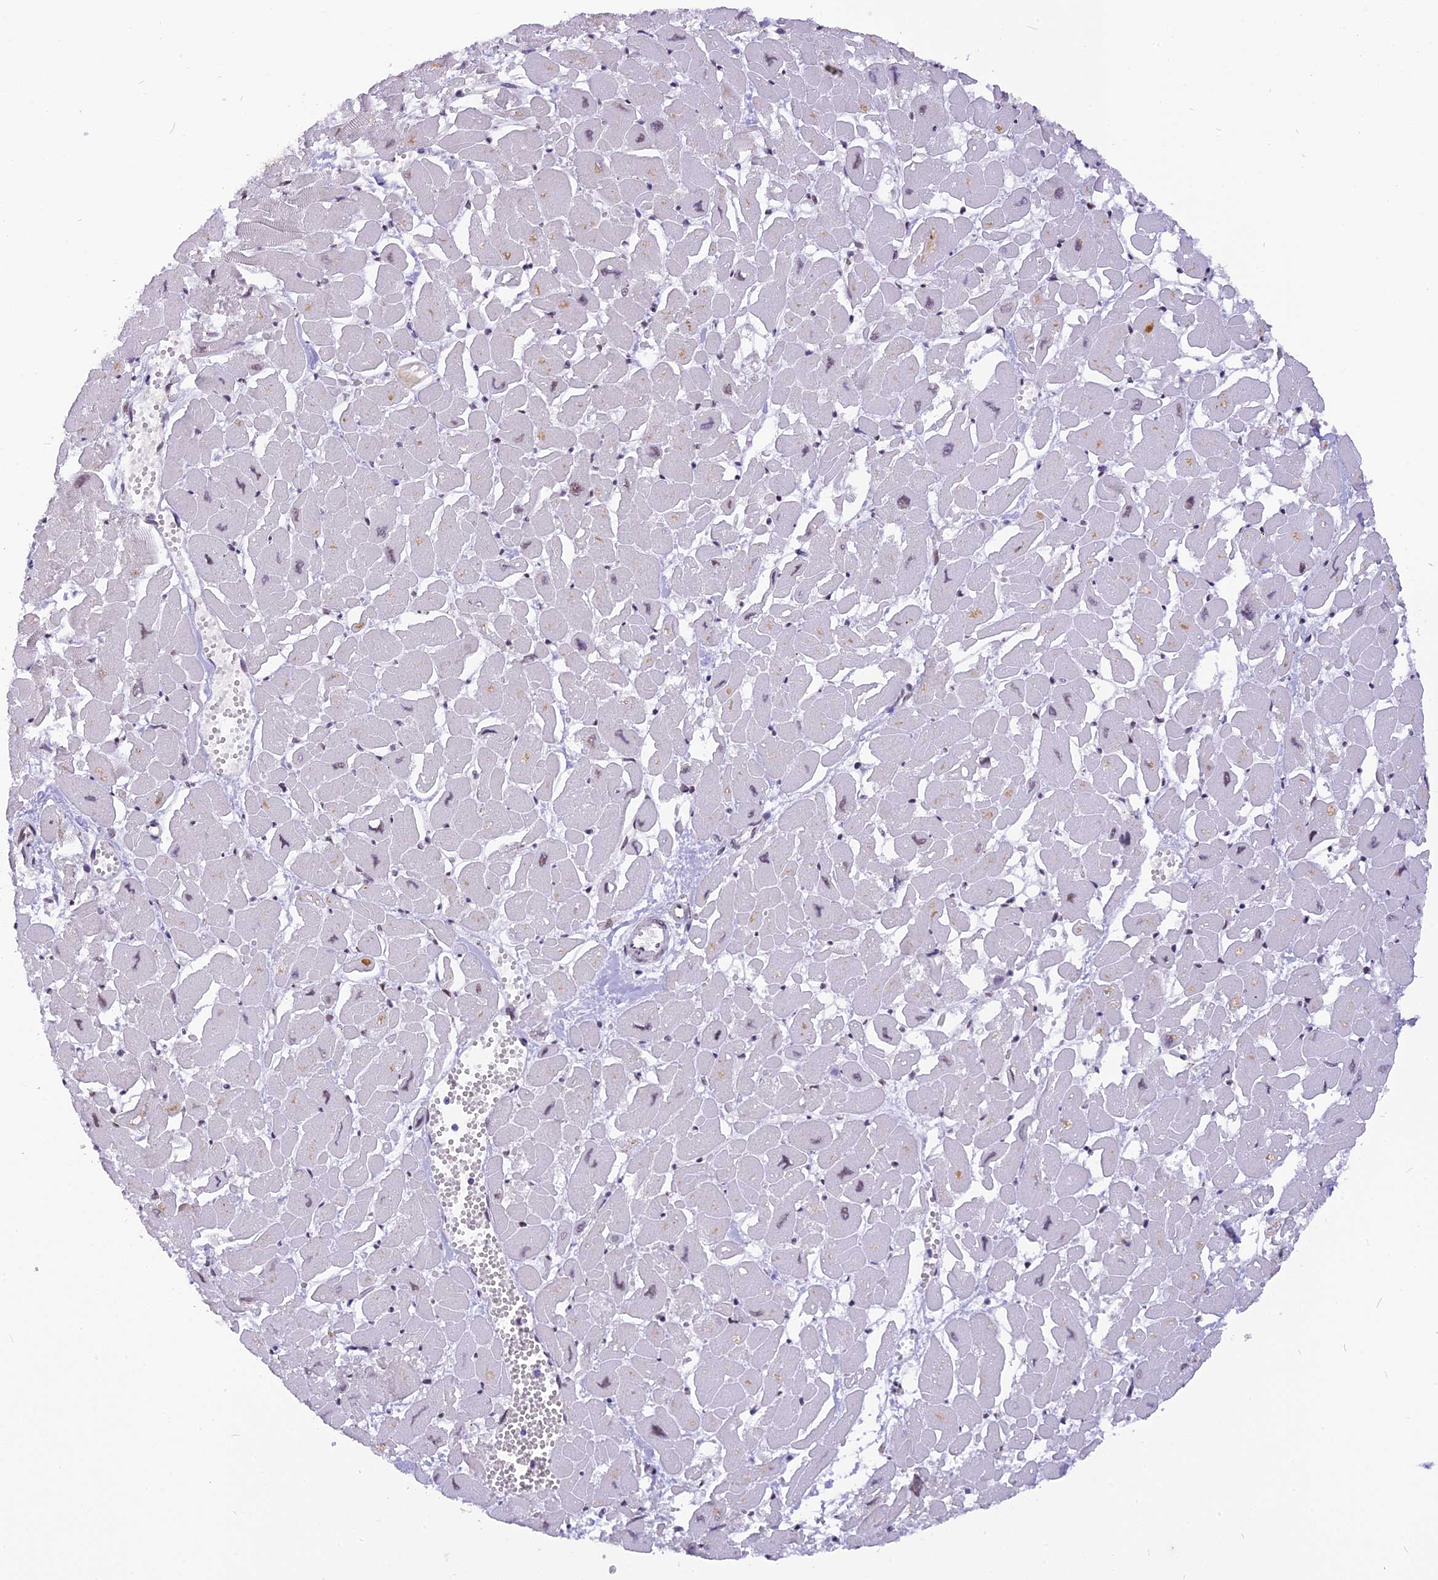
{"staining": {"intensity": "weak", "quantity": "<25%", "location": "nuclear"}, "tissue": "heart muscle", "cell_type": "Cardiomyocytes", "image_type": "normal", "snomed": [{"axis": "morphology", "description": "Normal tissue, NOS"}, {"axis": "topography", "description": "Heart"}], "caption": "Immunohistochemistry of benign heart muscle demonstrates no positivity in cardiomyocytes. The staining is performed using DAB (3,3'-diaminobenzidine) brown chromogen with nuclei counter-stained in using hematoxylin.", "gene": "IRF2BP1", "patient": {"sex": "male", "age": 54}}